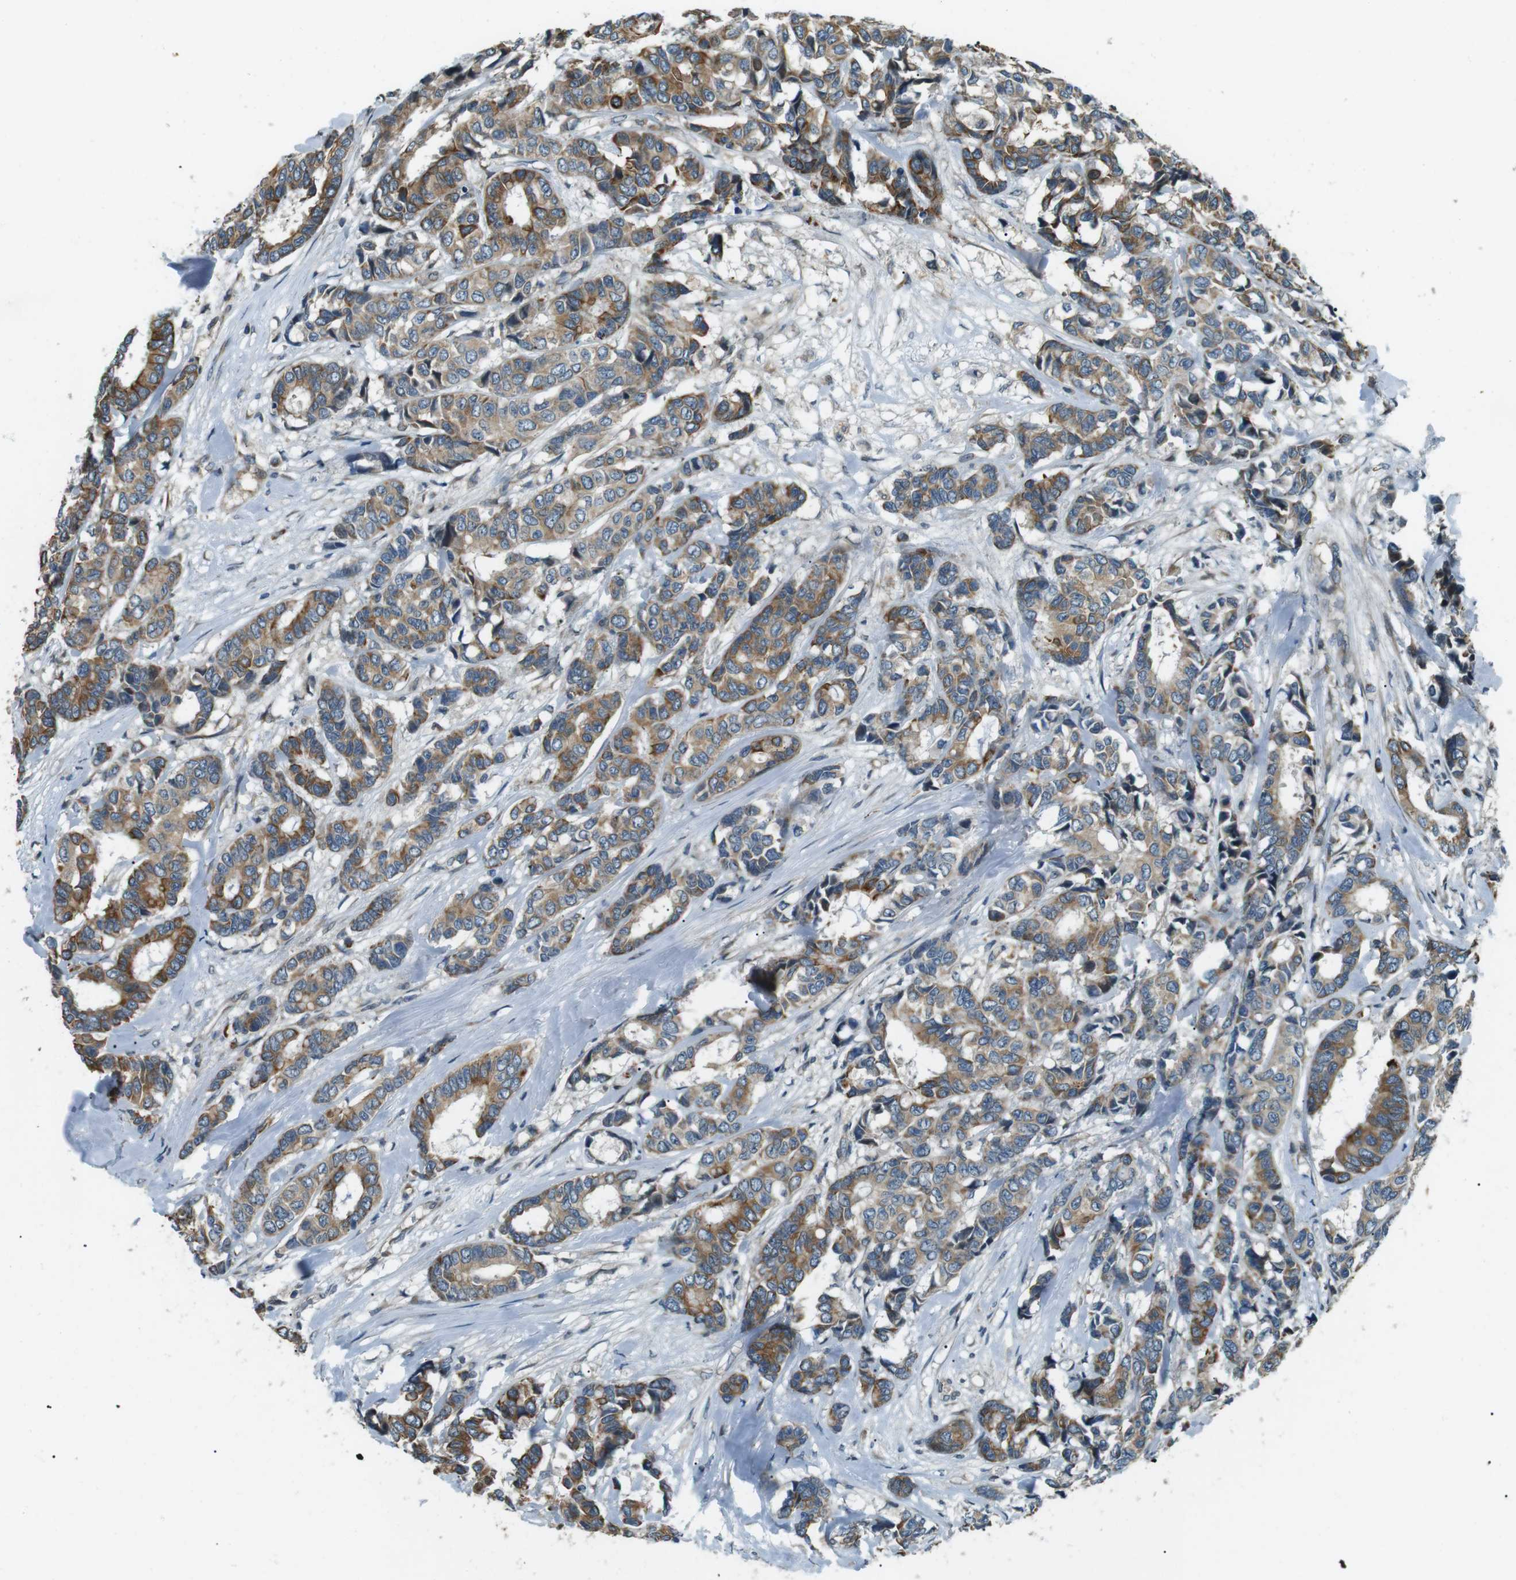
{"staining": {"intensity": "moderate", "quantity": ">75%", "location": "cytoplasmic/membranous"}, "tissue": "breast cancer", "cell_type": "Tumor cells", "image_type": "cancer", "snomed": [{"axis": "morphology", "description": "Duct carcinoma"}, {"axis": "topography", "description": "Breast"}], "caption": "Protein staining of intraductal carcinoma (breast) tissue shows moderate cytoplasmic/membranous positivity in about >75% of tumor cells.", "gene": "TMEM74", "patient": {"sex": "female", "age": 87}}